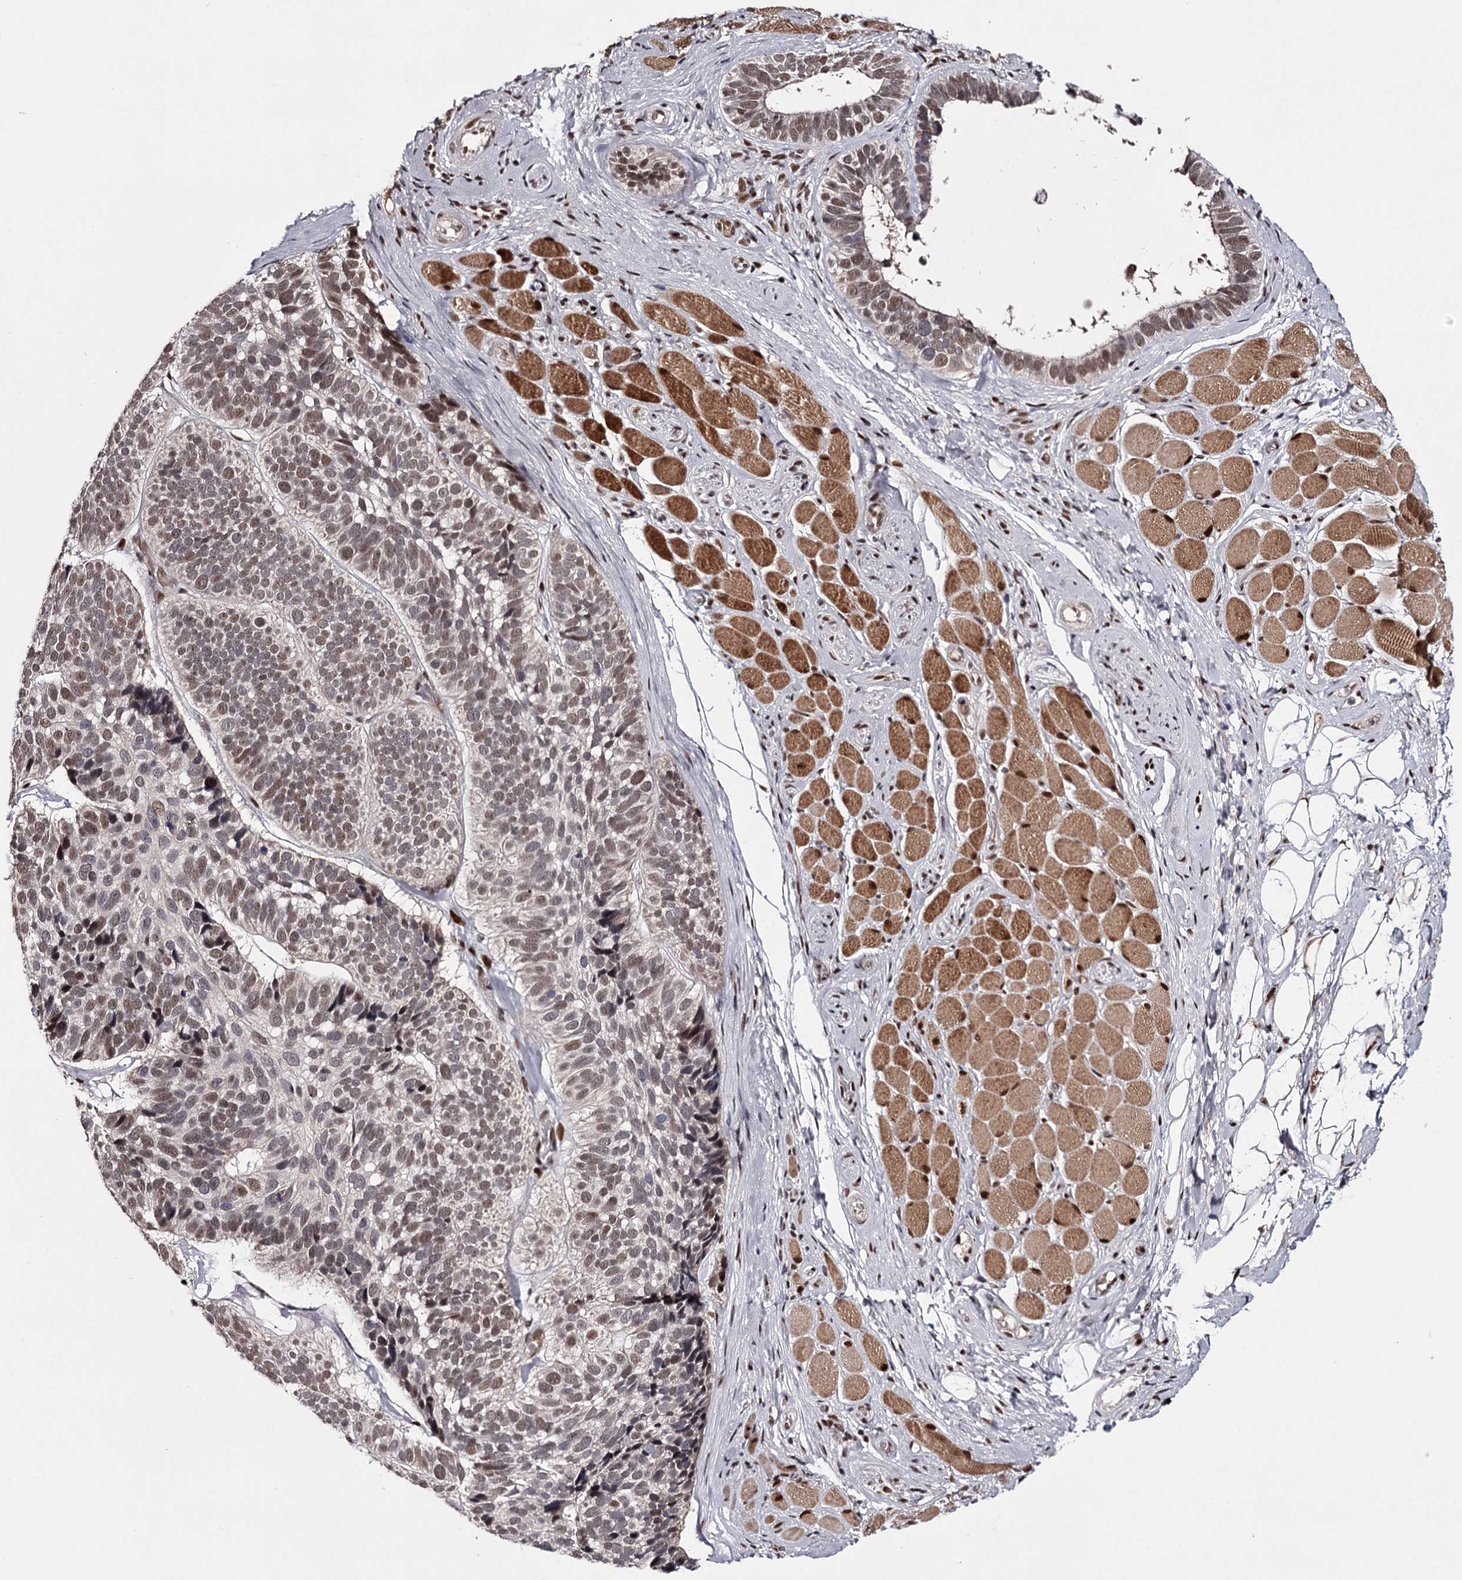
{"staining": {"intensity": "moderate", "quantity": ">75%", "location": "nuclear"}, "tissue": "skin cancer", "cell_type": "Tumor cells", "image_type": "cancer", "snomed": [{"axis": "morphology", "description": "Basal cell carcinoma"}, {"axis": "topography", "description": "Skin"}], "caption": "IHC image of neoplastic tissue: human basal cell carcinoma (skin) stained using immunohistochemistry shows medium levels of moderate protein expression localized specifically in the nuclear of tumor cells, appearing as a nuclear brown color.", "gene": "TTC33", "patient": {"sex": "male", "age": 62}}